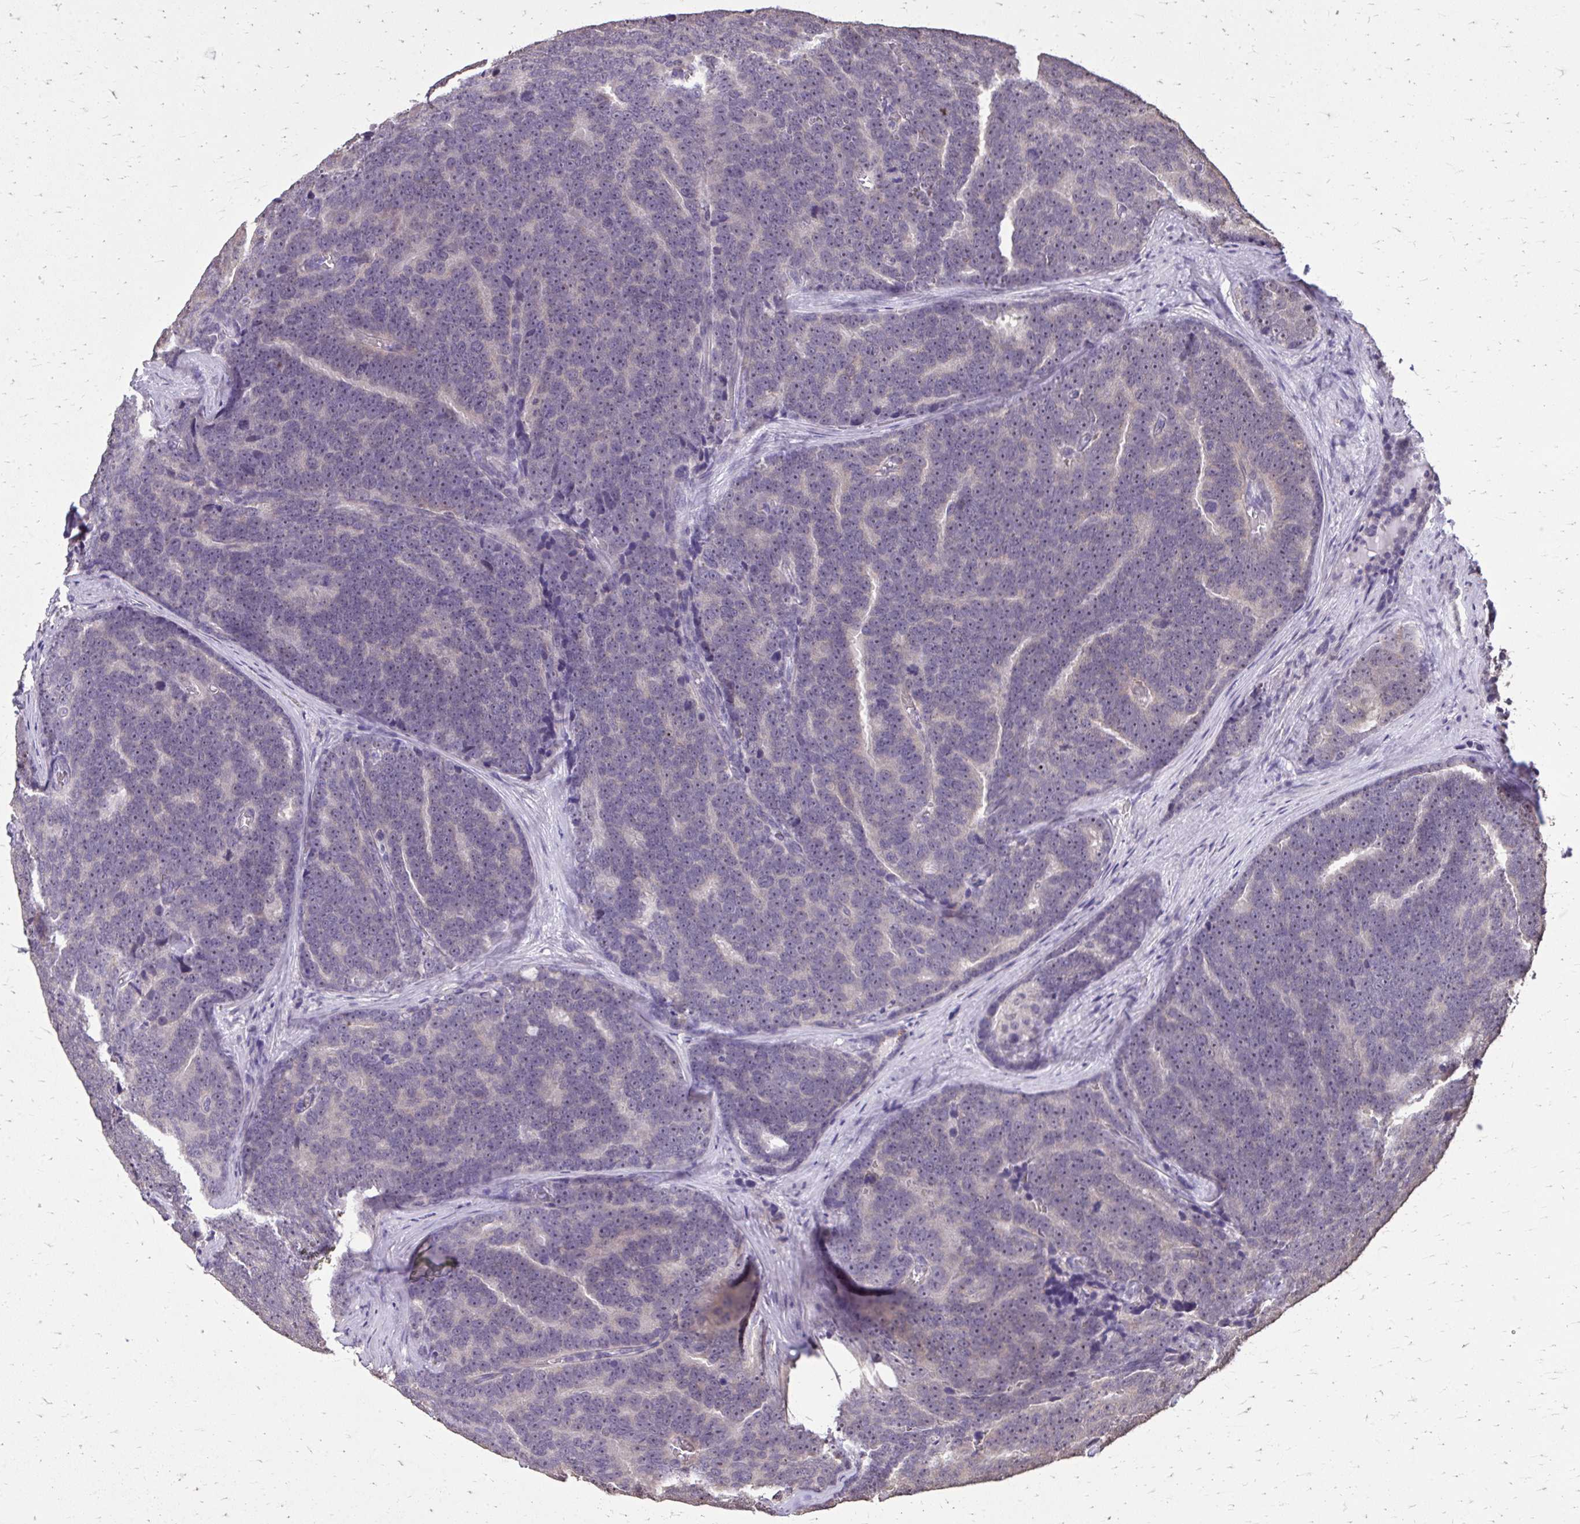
{"staining": {"intensity": "negative", "quantity": "none", "location": "none"}, "tissue": "prostate cancer", "cell_type": "Tumor cells", "image_type": "cancer", "snomed": [{"axis": "morphology", "description": "Adenocarcinoma, Low grade"}, {"axis": "topography", "description": "Prostate"}], "caption": "IHC of human prostate adenocarcinoma (low-grade) demonstrates no expression in tumor cells.", "gene": "AKAP5", "patient": {"sex": "male", "age": 62}}